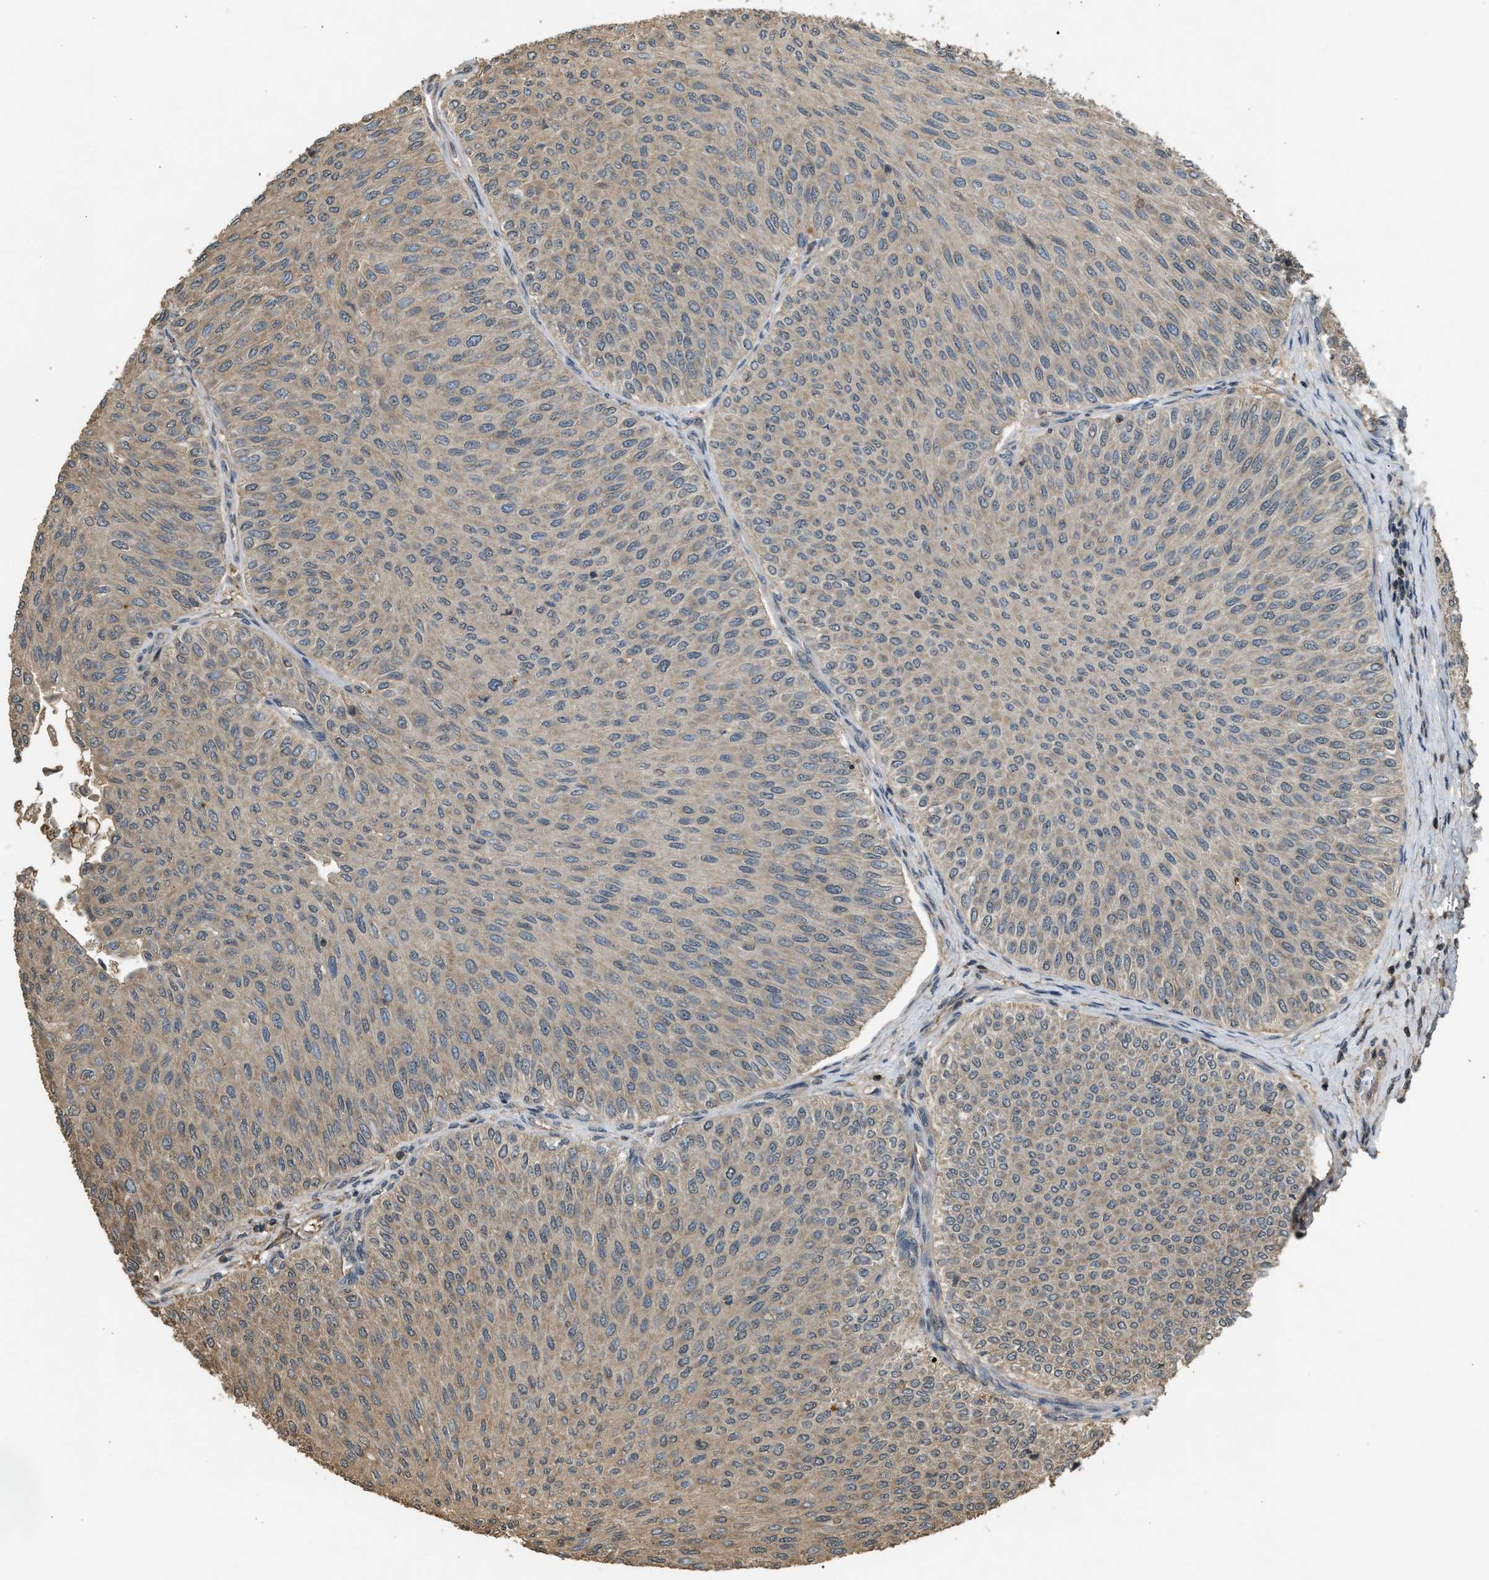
{"staining": {"intensity": "weak", "quantity": "<25%", "location": "cytoplasmic/membranous"}, "tissue": "urothelial cancer", "cell_type": "Tumor cells", "image_type": "cancer", "snomed": [{"axis": "morphology", "description": "Urothelial carcinoma, Low grade"}, {"axis": "topography", "description": "Urinary bladder"}], "caption": "Tumor cells show no significant positivity in low-grade urothelial carcinoma.", "gene": "ARHGDIA", "patient": {"sex": "male", "age": 78}}